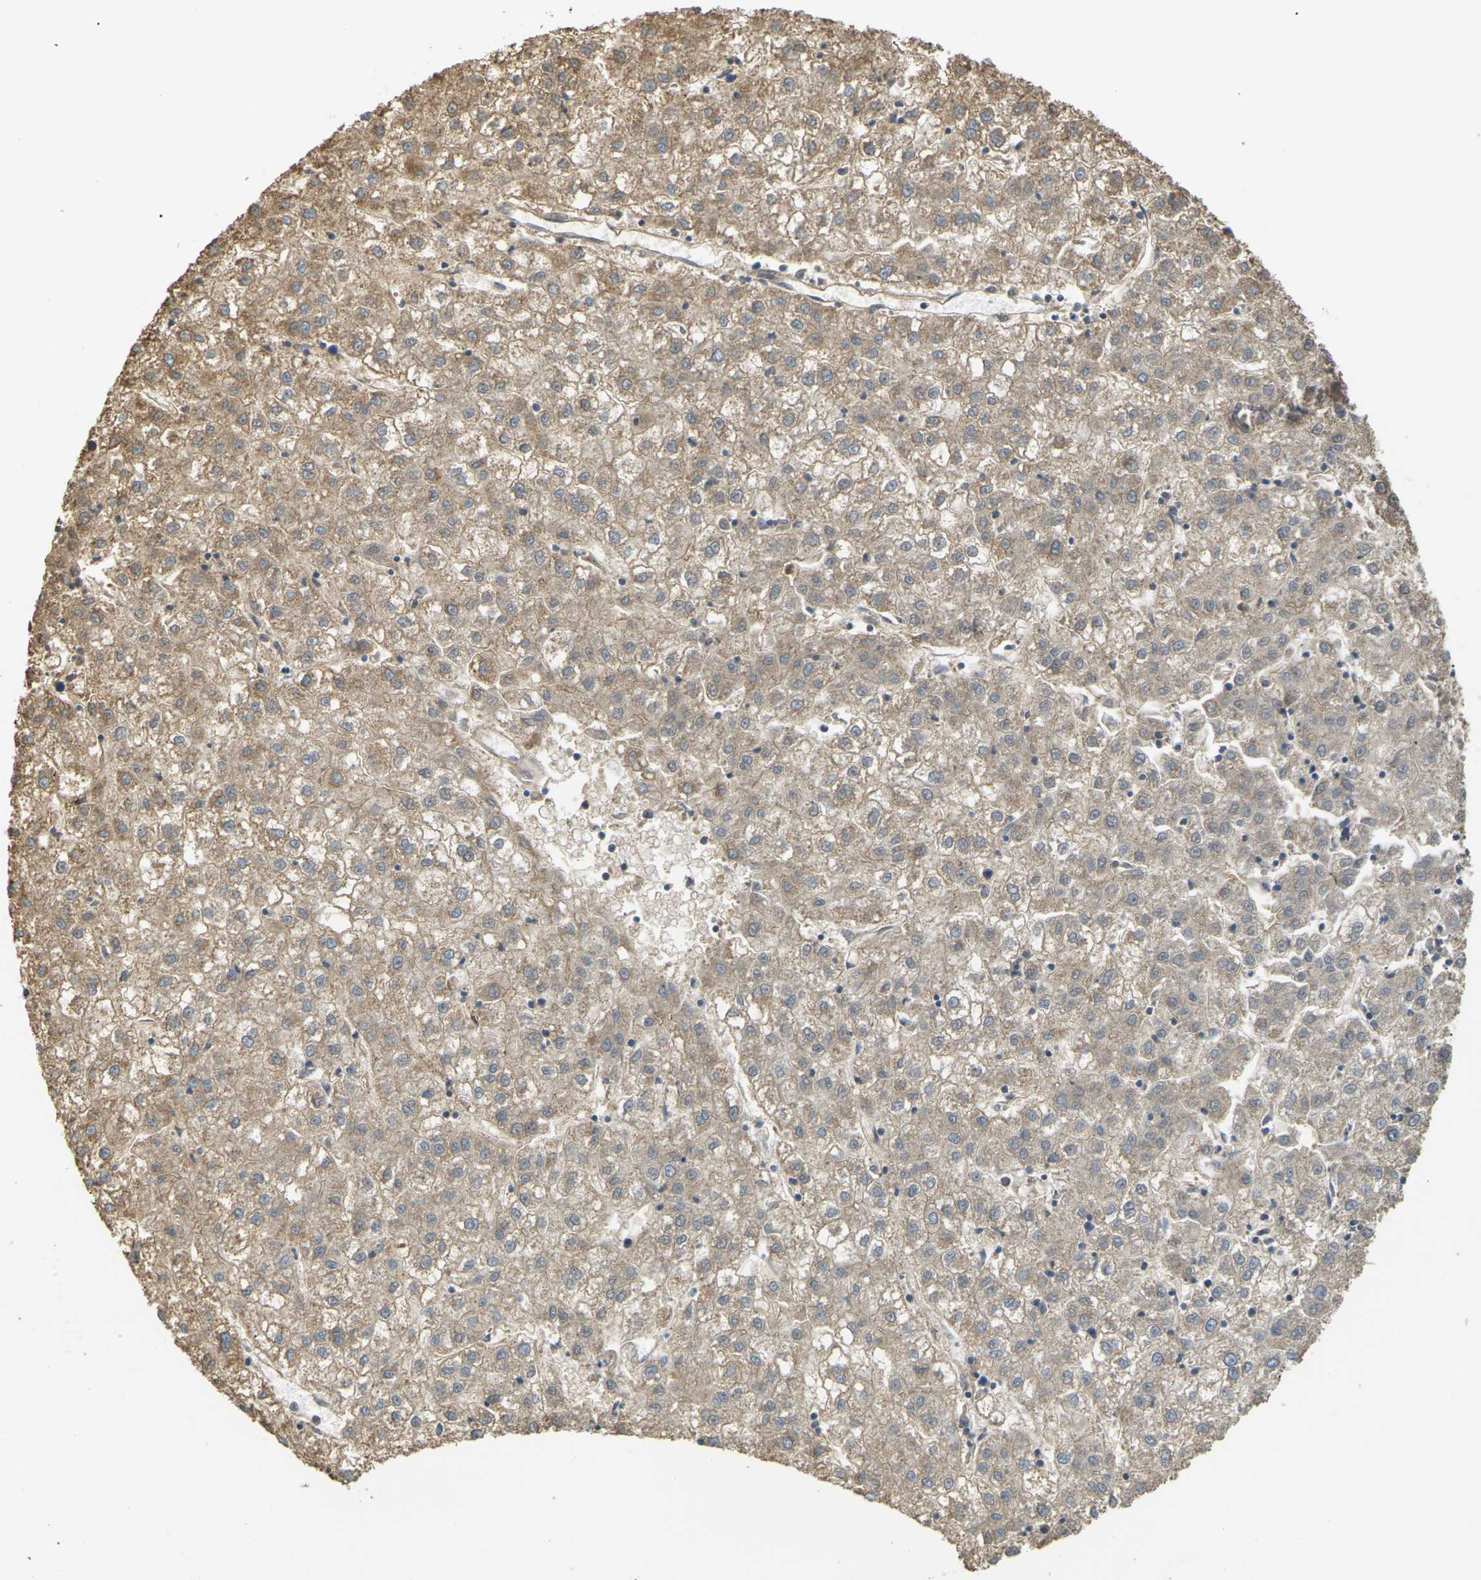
{"staining": {"intensity": "moderate", "quantity": ">75%", "location": "cytoplasmic/membranous"}, "tissue": "liver cancer", "cell_type": "Tumor cells", "image_type": "cancer", "snomed": [{"axis": "morphology", "description": "Carcinoma, Hepatocellular, NOS"}, {"axis": "topography", "description": "Liver"}], "caption": "Immunohistochemical staining of liver cancer (hepatocellular carcinoma) demonstrates medium levels of moderate cytoplasmic/membranous protein expression in approximately >75% of tumor cells.", "gene": "KSR1", "patient": {"sex": "male", "age": 72}}